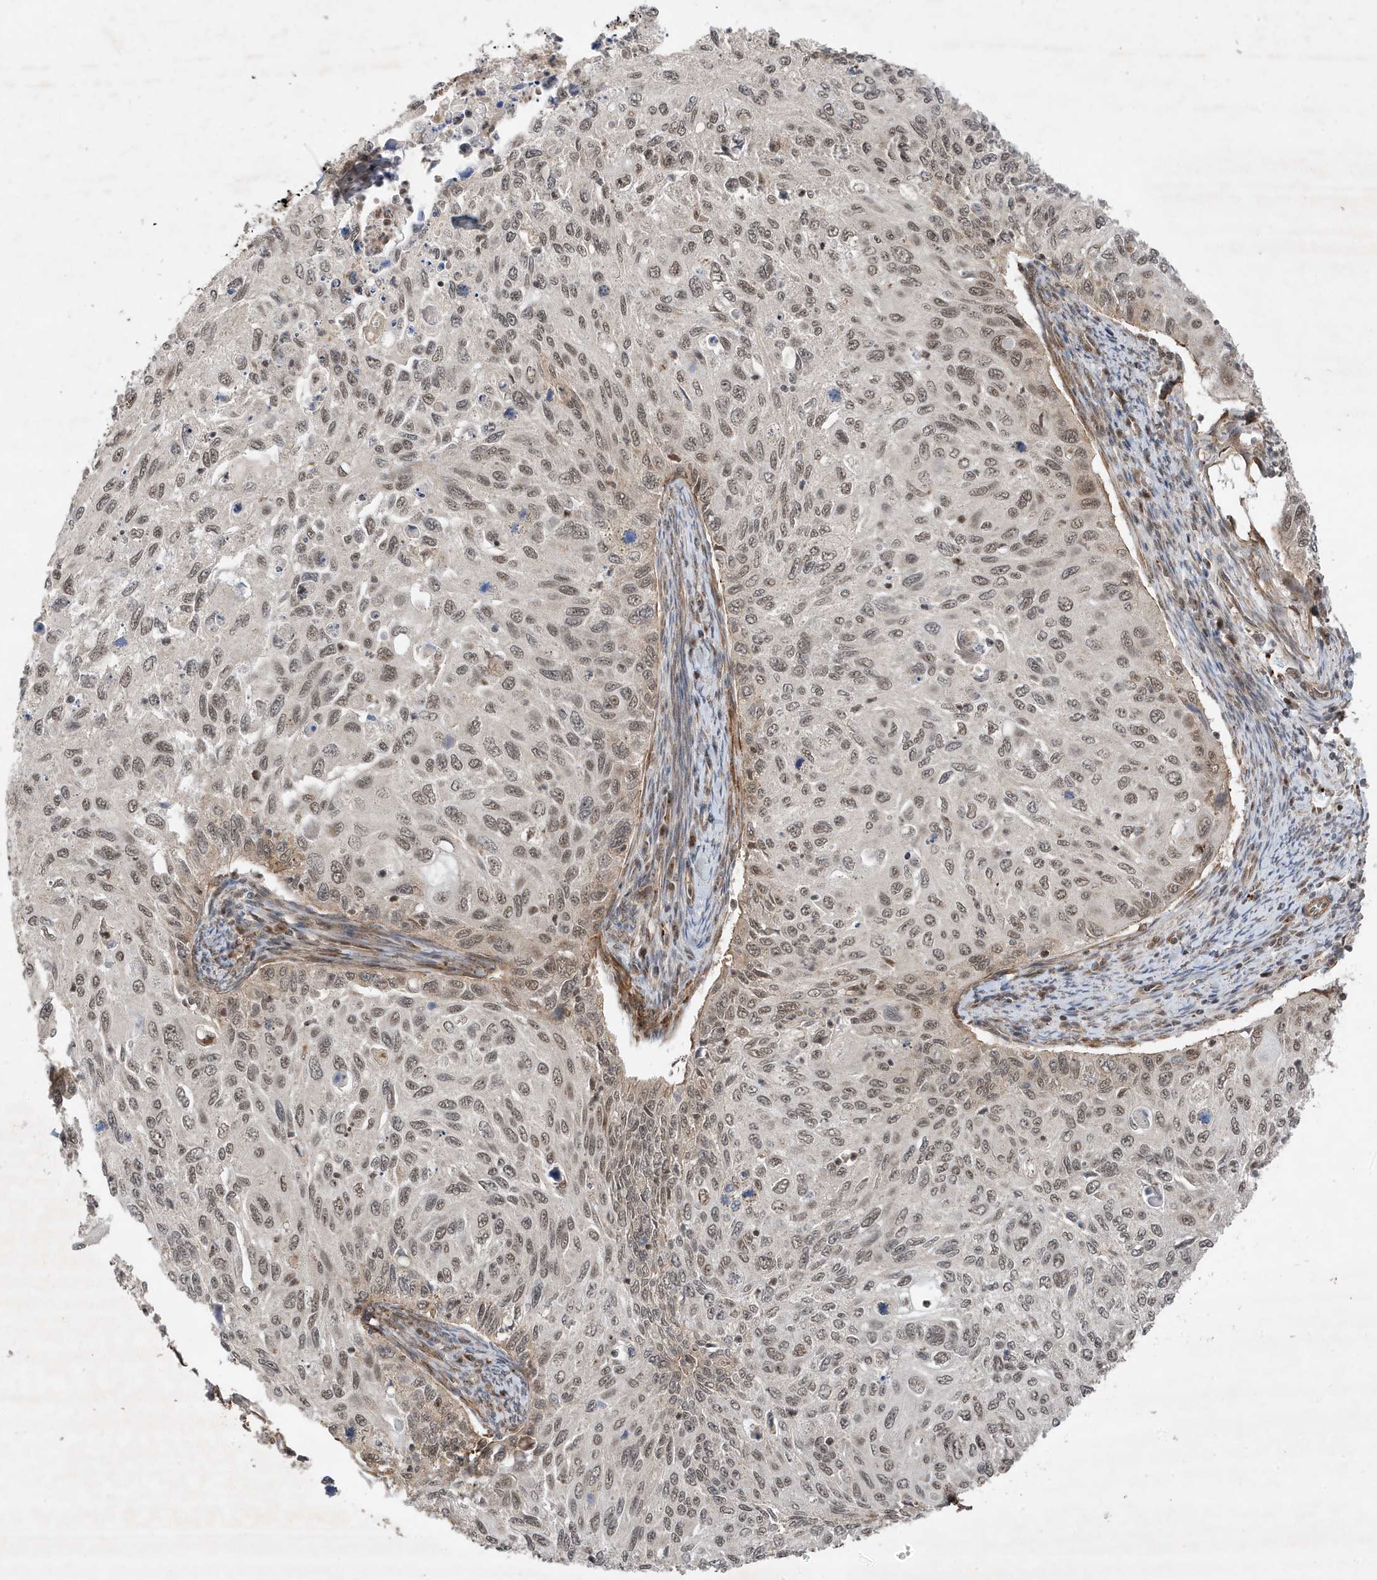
{"staining": {"intensity": "negative", "quantity": "none", "location": "none"}, "tissue": "cervical cancer", "cell_type": "Tumor cells", "image_type": "cancer", "snomed": [{"axis": "morphology", "description": "Squamous cell carcinoma, NOS"}, {"axis": "topography", "description": "Cervix"}], "caption": "This is a image of immunohistochemistry staining of cervical cancer (squamous cell carcinoma), which shows no staining in tumor cells.", "gene": "MAST3", "patient": {"sex": "female", "age": 70}}